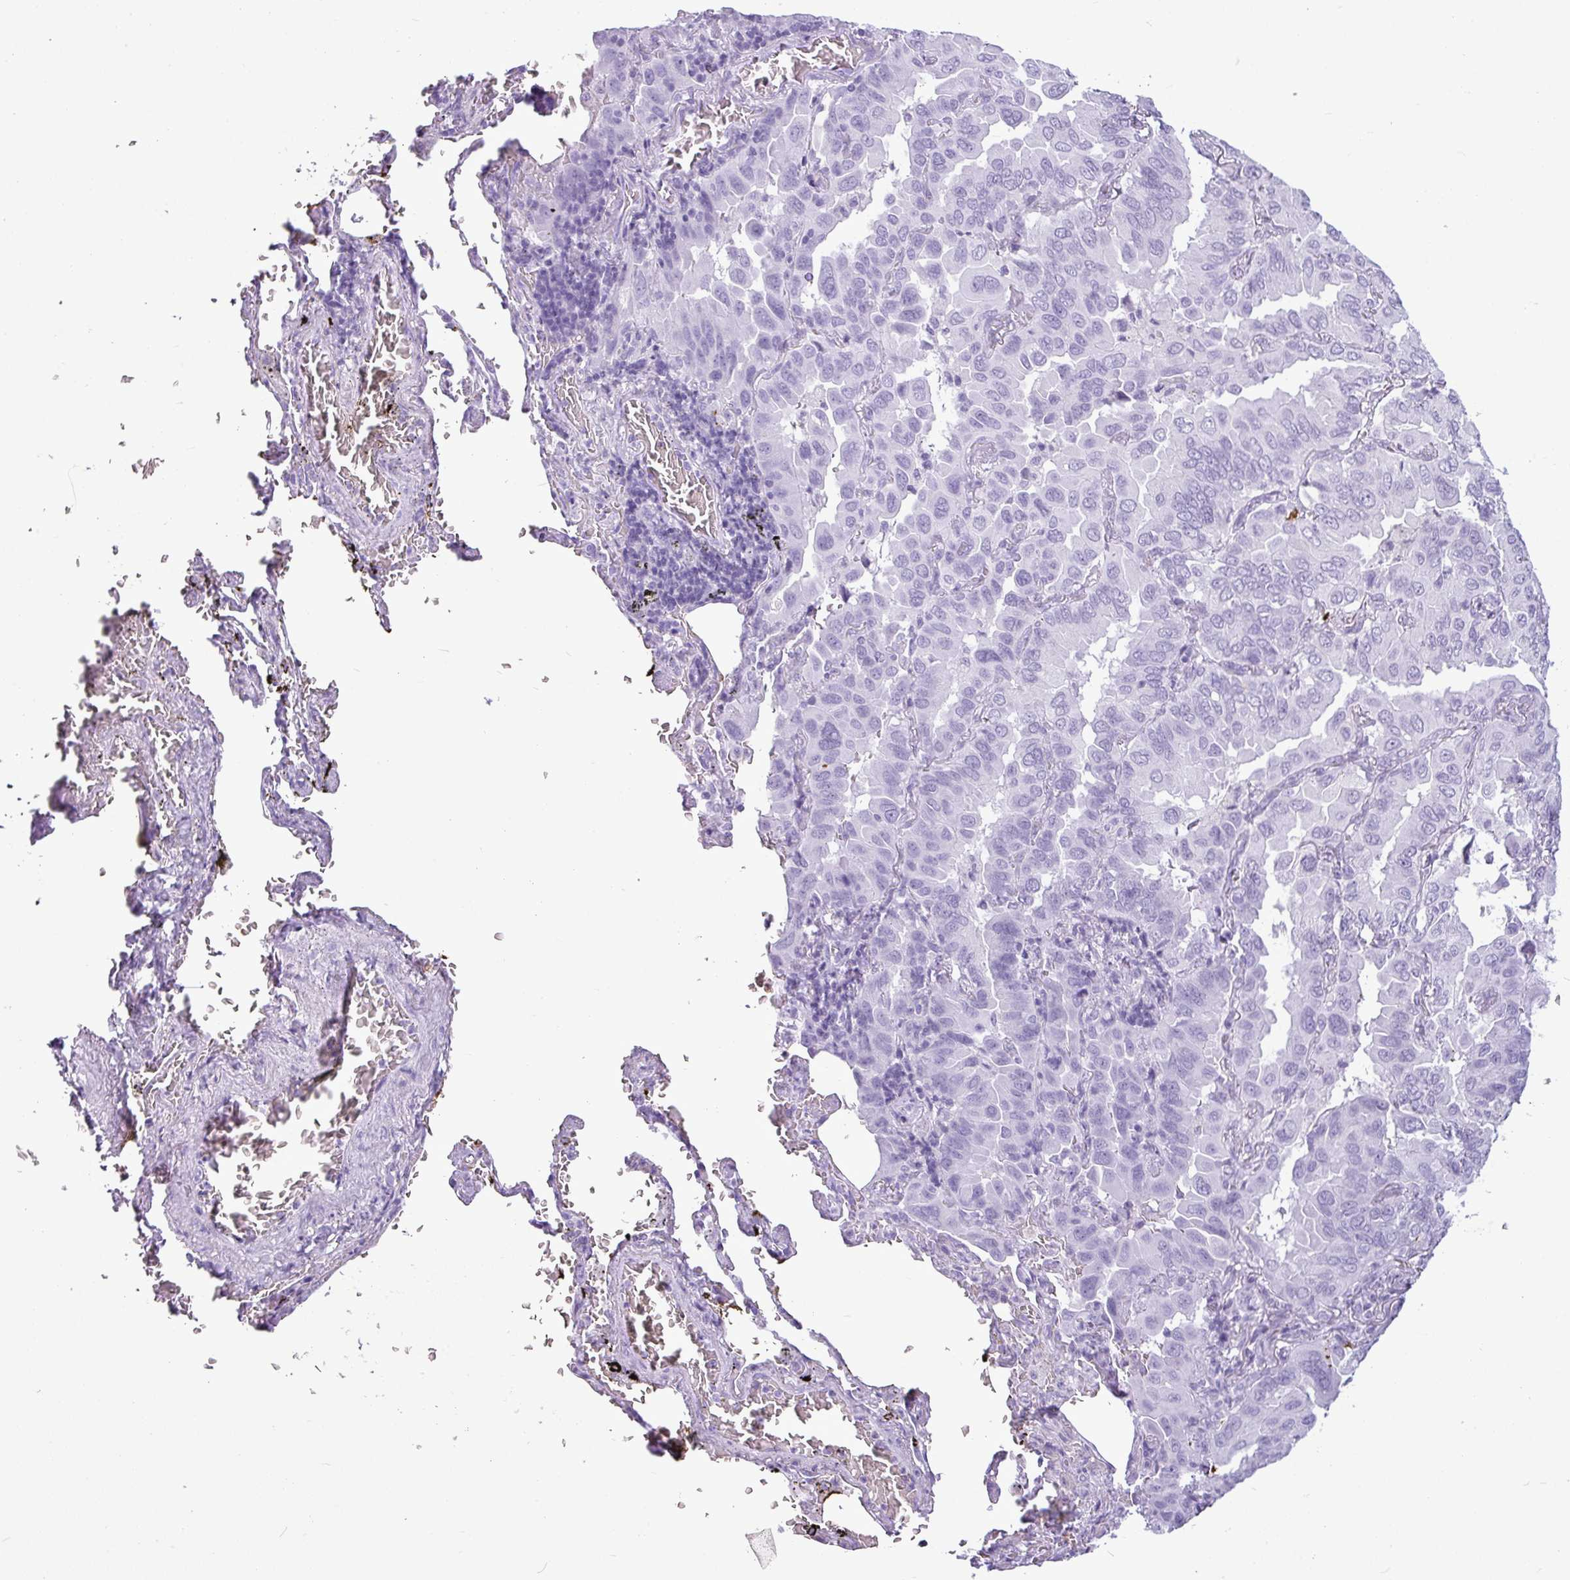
{"staining": {"intensity": "negative", "quantity": "none", "location": "none"}, "tissue": "lung cancer", "cell_type": "Tumor cells", "image_type": "cancer", "snomed": [{"axis": "morphology", "description": "Adenocarcinoma, NOS"}, {"axis": "topography", "description": "Lung"}], "caption": "Immunohistochemical staining of human lung cancer displays no significant expression in tumor cells.", "gene": "AMY1B", "patient": {"sex": "male", "age": 64}}